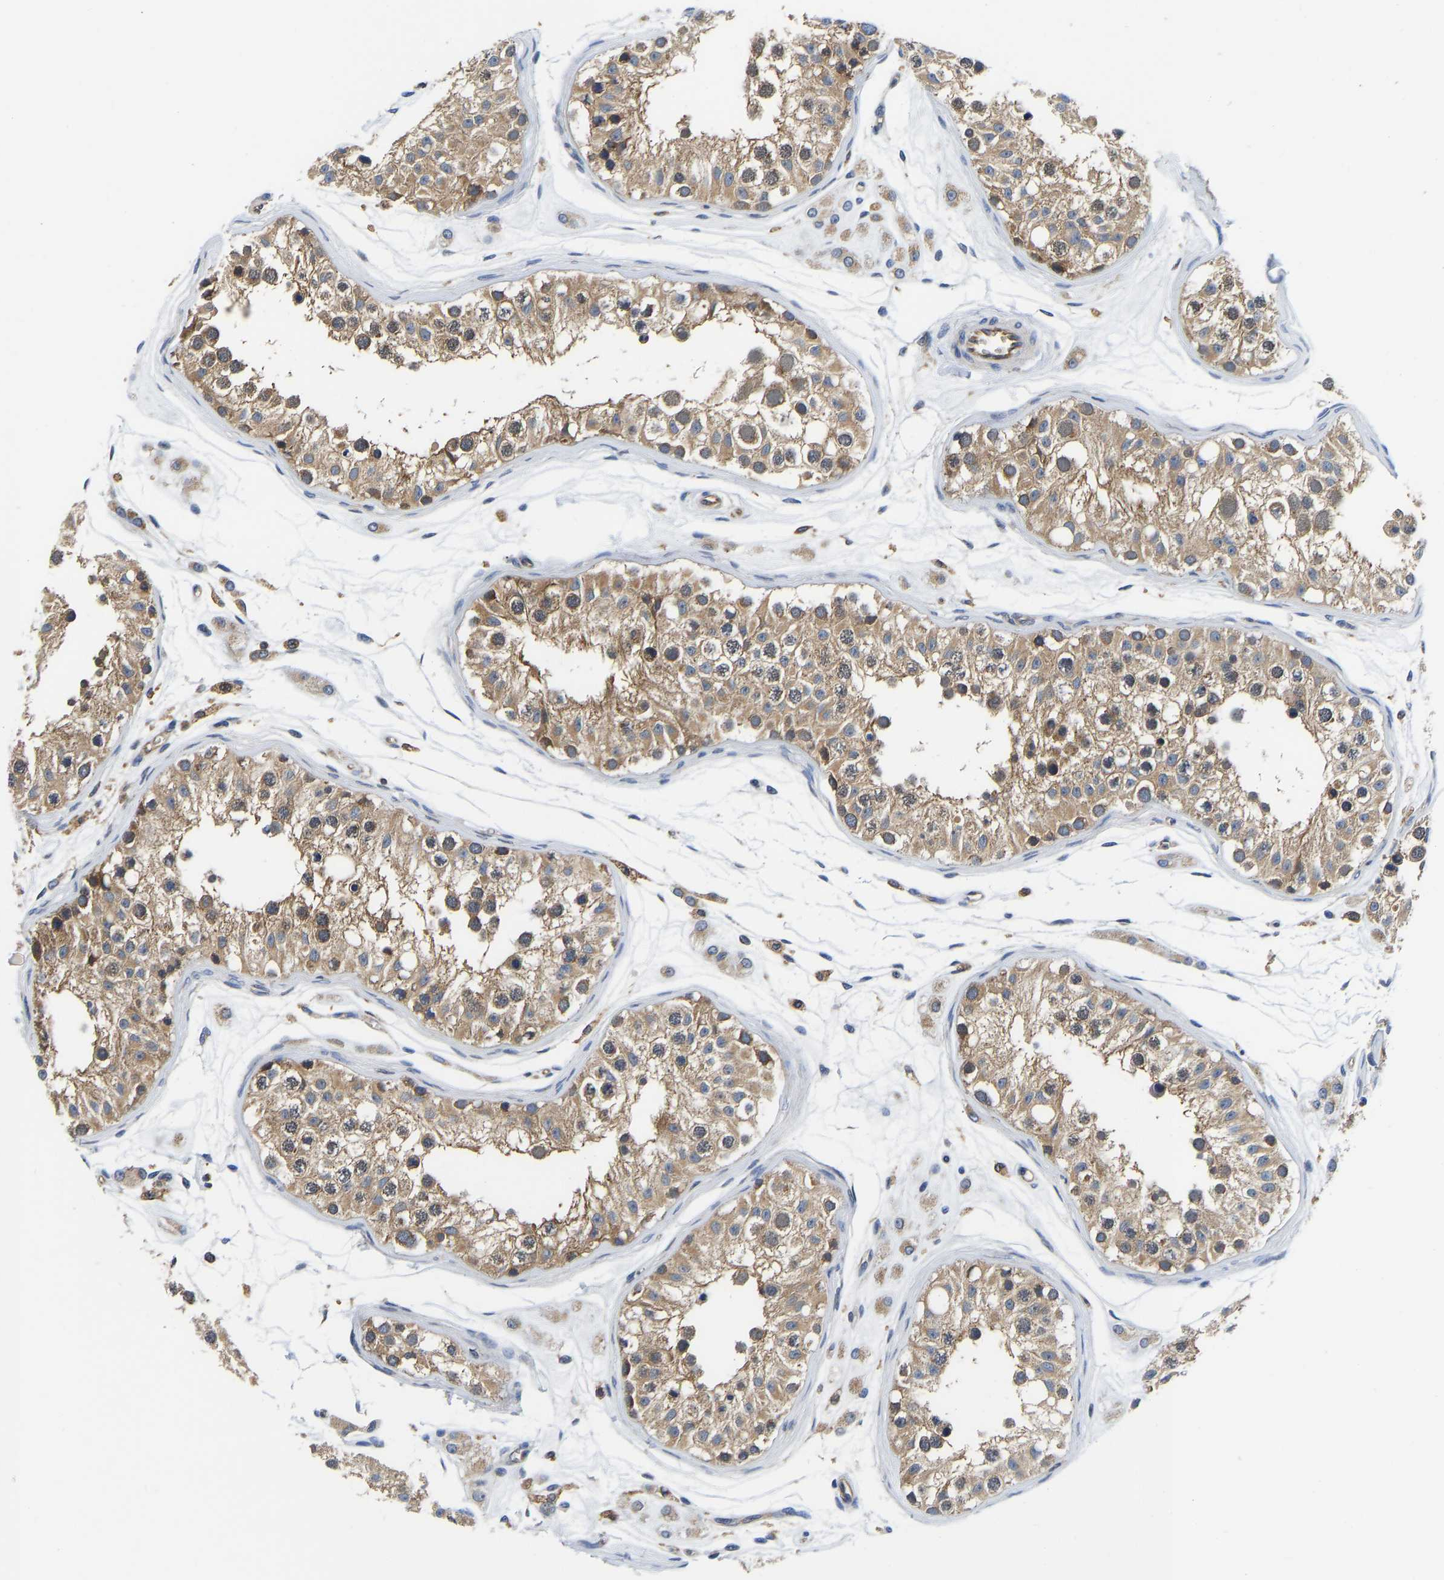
{"staining": {"intensity": "moderate", "quantity": ">75%", "location": "cytoplasmic/membranous"}, "tissue": "testis", "cell_type": "Cells in seminiferous ducts", "image_type": "normal", "snomed": [{"axis": "morphology", "description": "Normal tissue, NOS"}, {"axis": "morphology", "description": "Adenocarcinoma, metastatic, NOS"}, {"axis": "topography", "description": "Testis"}], "caption": "Protein expression analysis of benign human testis reveals moderate cytoplasmic/membranous staining in about >75% of cells in seminiferous ducts. The staining is performed using DAB brown chromogen to label protein expression. The nuclei are counter-stained blue using hematoxylin.", "gene": "FLNB", "patient": {"sex": "male", "age": 26}}